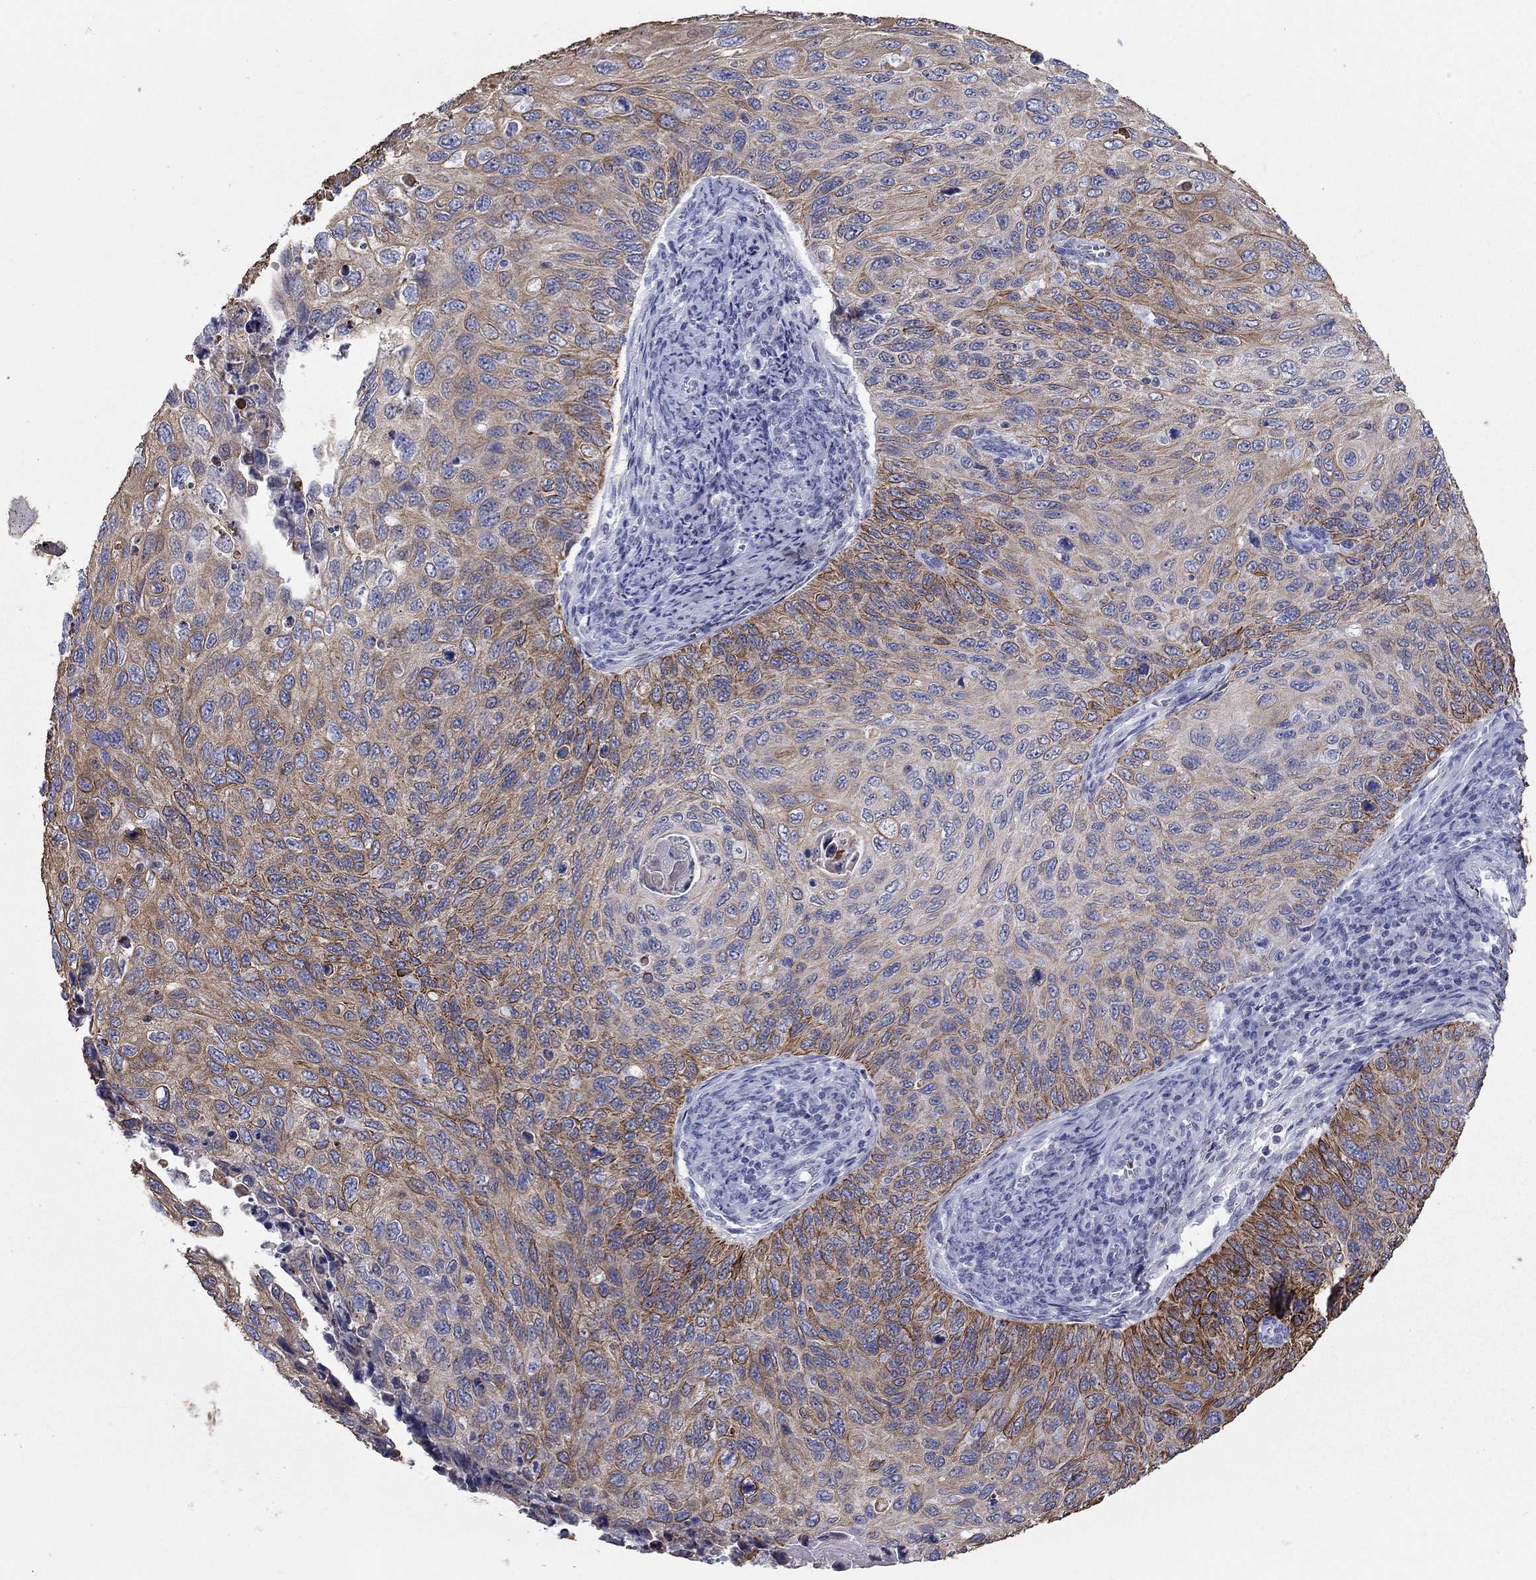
{"staining": {"intensity": "moderate", "quantity": "25%-75%", "location": "cytoplasmic/membranous"}, "tissue": "cervical cancer", "cell_type": "Tumor cells", "image_type": "cancer", "snomed": [{"axis": "morphology", "description": "Squamous cell carcinoma, NOS"}, {"axis": "topography", "description": "Cervix"}], "caption": "Squamous cell carcinoma (cervical) tissue demonstrates moderate cytoplasmic/membranous positivity in about 25%-75% of tumor cells, visualized by immunohistochemistry.", "gene": "KRT75", "patient": {"sex": "female", "age": 70}}